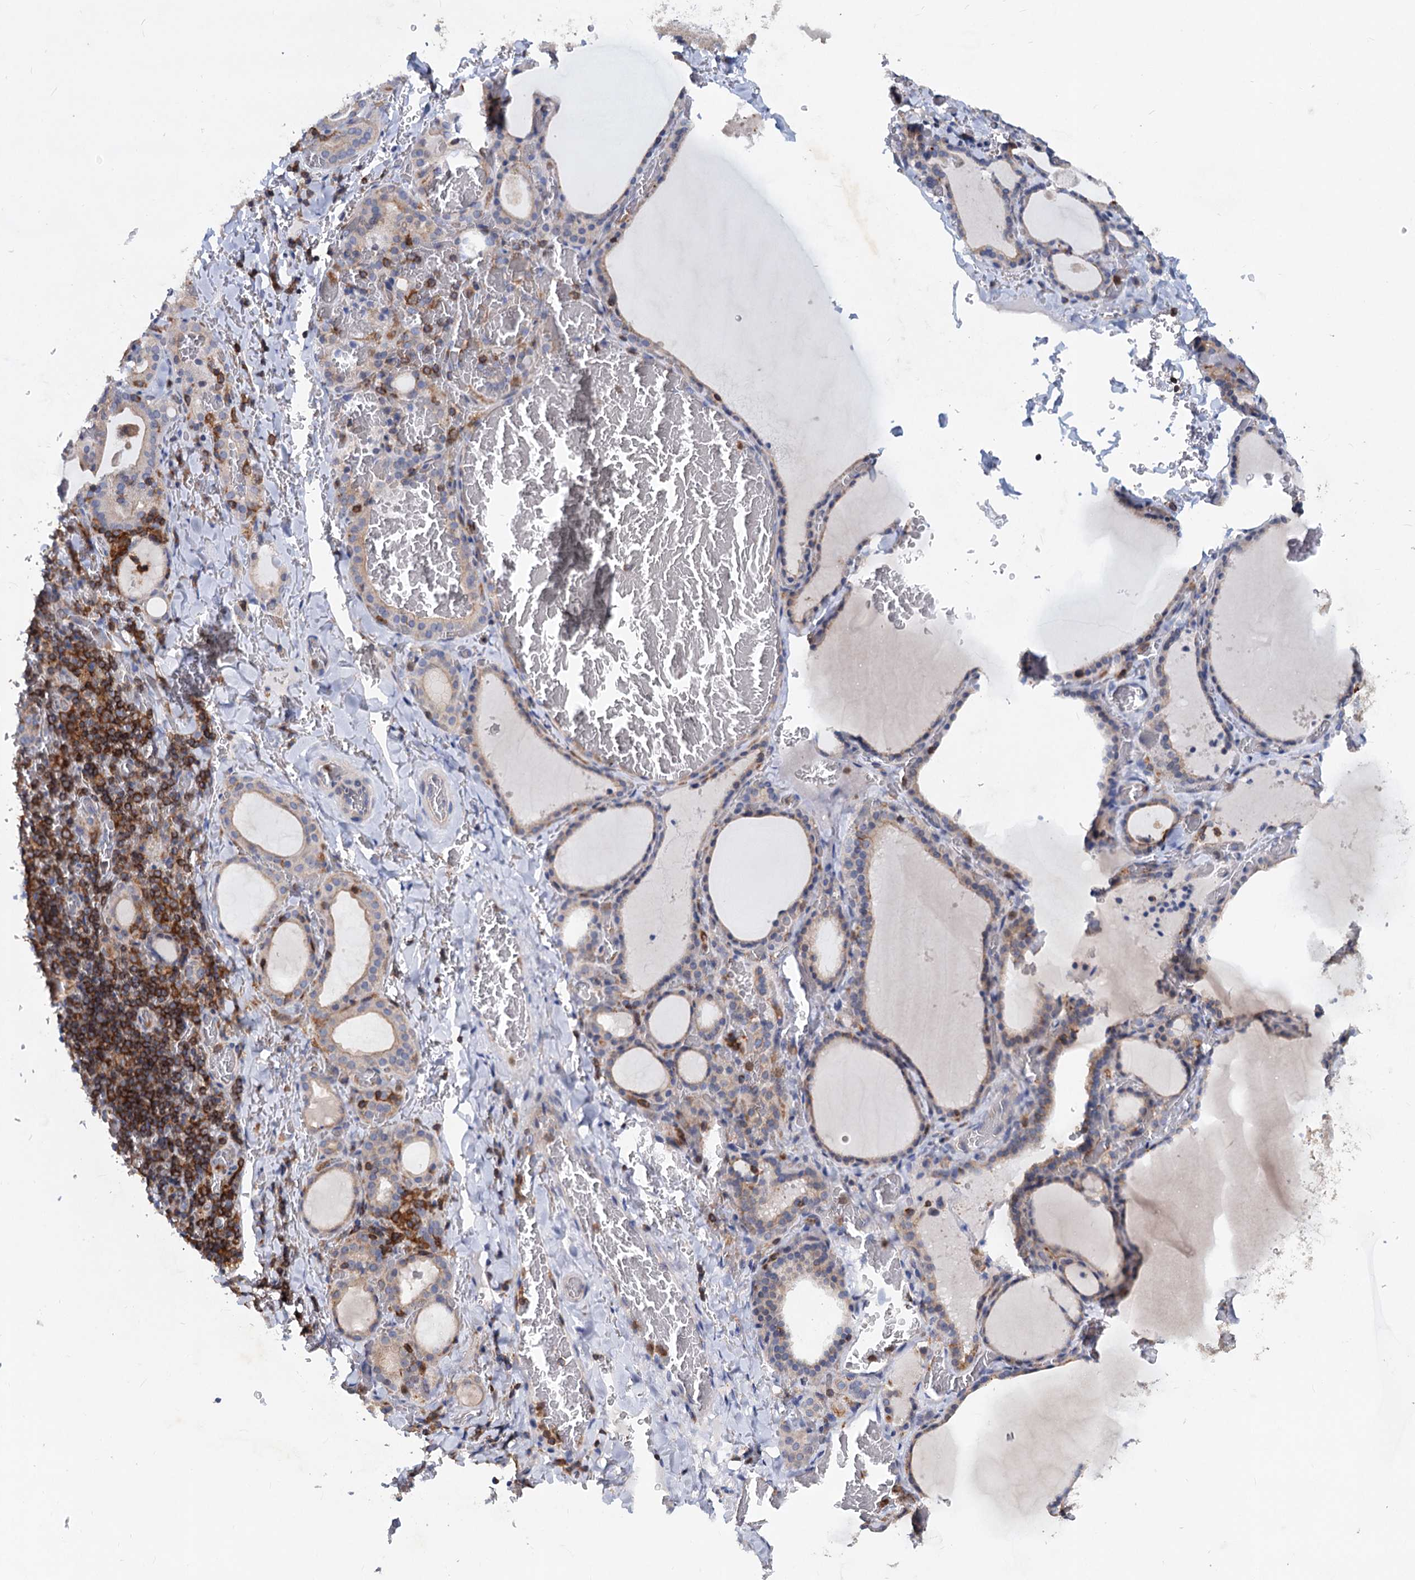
{"staining": {"intensity": "weak", "quantity": "25%-75%", "location": "cytoplasmic/membranous"}, "tissue": "thyroid gland", "cell_type": "Glandular cells", "image_type": "normal", "snomed": [{"axis": "morphology", "description": "Normal tissue, NOS"}, {"axis": "topography", "description": "Thyroid gland"}], "caption": "IHC image of unremarkable thyroid gland stained for a protein (brown), which demonstrates low levels of weak cytoplasmic/membranous positivity in approximately 25%-75% of glandular cells.", "gene": "LRCH4", "patient": {"sex": "female", "age": 39}}